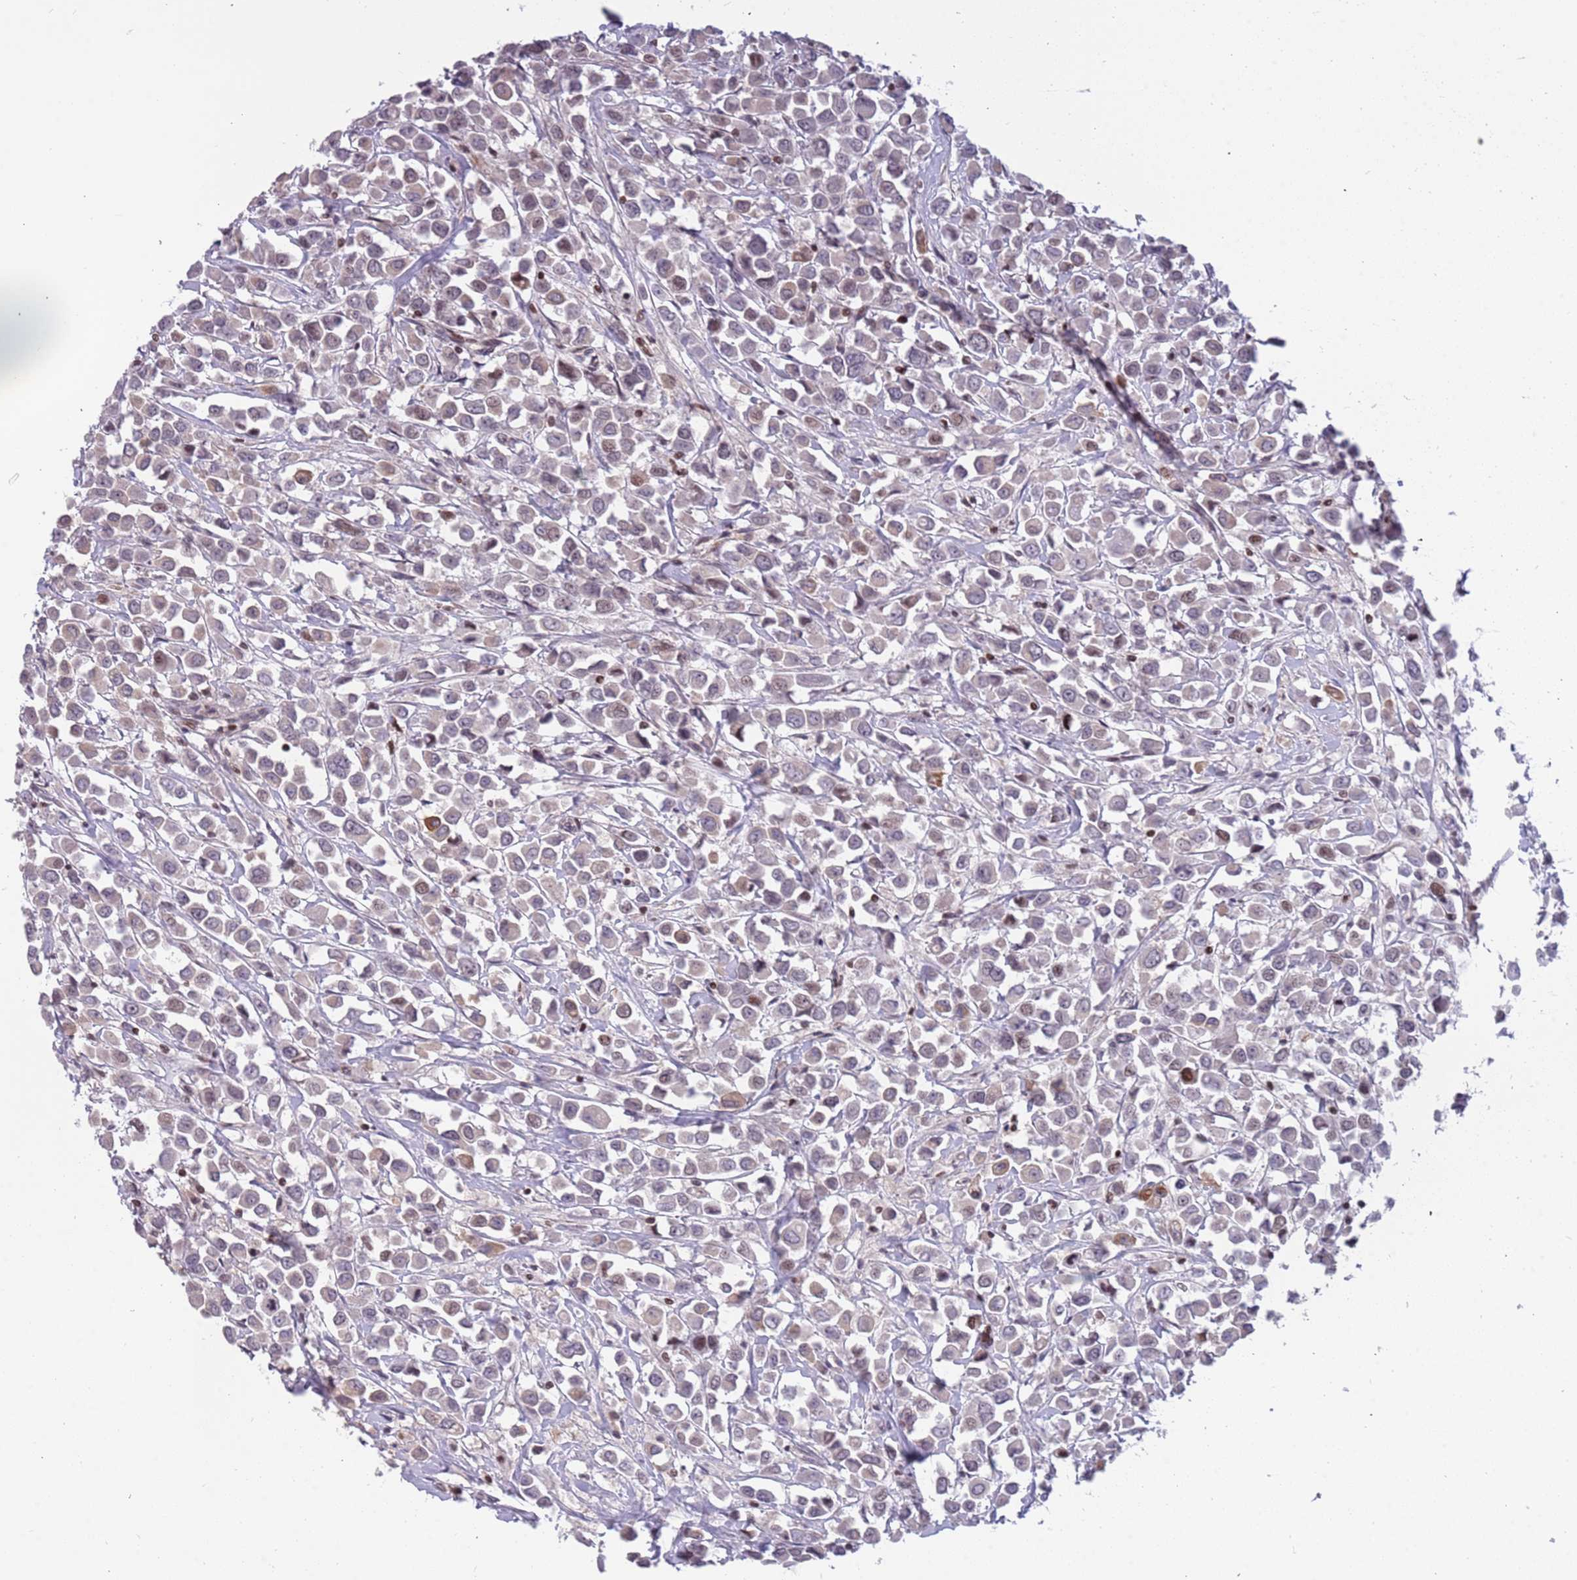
{"staining": {"intensity": "weak", "quantity": "<25%", "location": "cytoplasmic/membranous"}, "tissue": "breast cancer", "cell_type": "Tumor cells", "image_type": "cancer", "snomed": [{"axis": "morphology", "description": "Duct carcinoma"}, {"axis": "topography", "description": "Breast"}], "caption": "Immunohistochemical staining of breast invasive ductal carcinoma reveals no significant staining in tumor cells.", "gene": "ARHGEF5", "patient": {"sex": "female", "age": 61}}